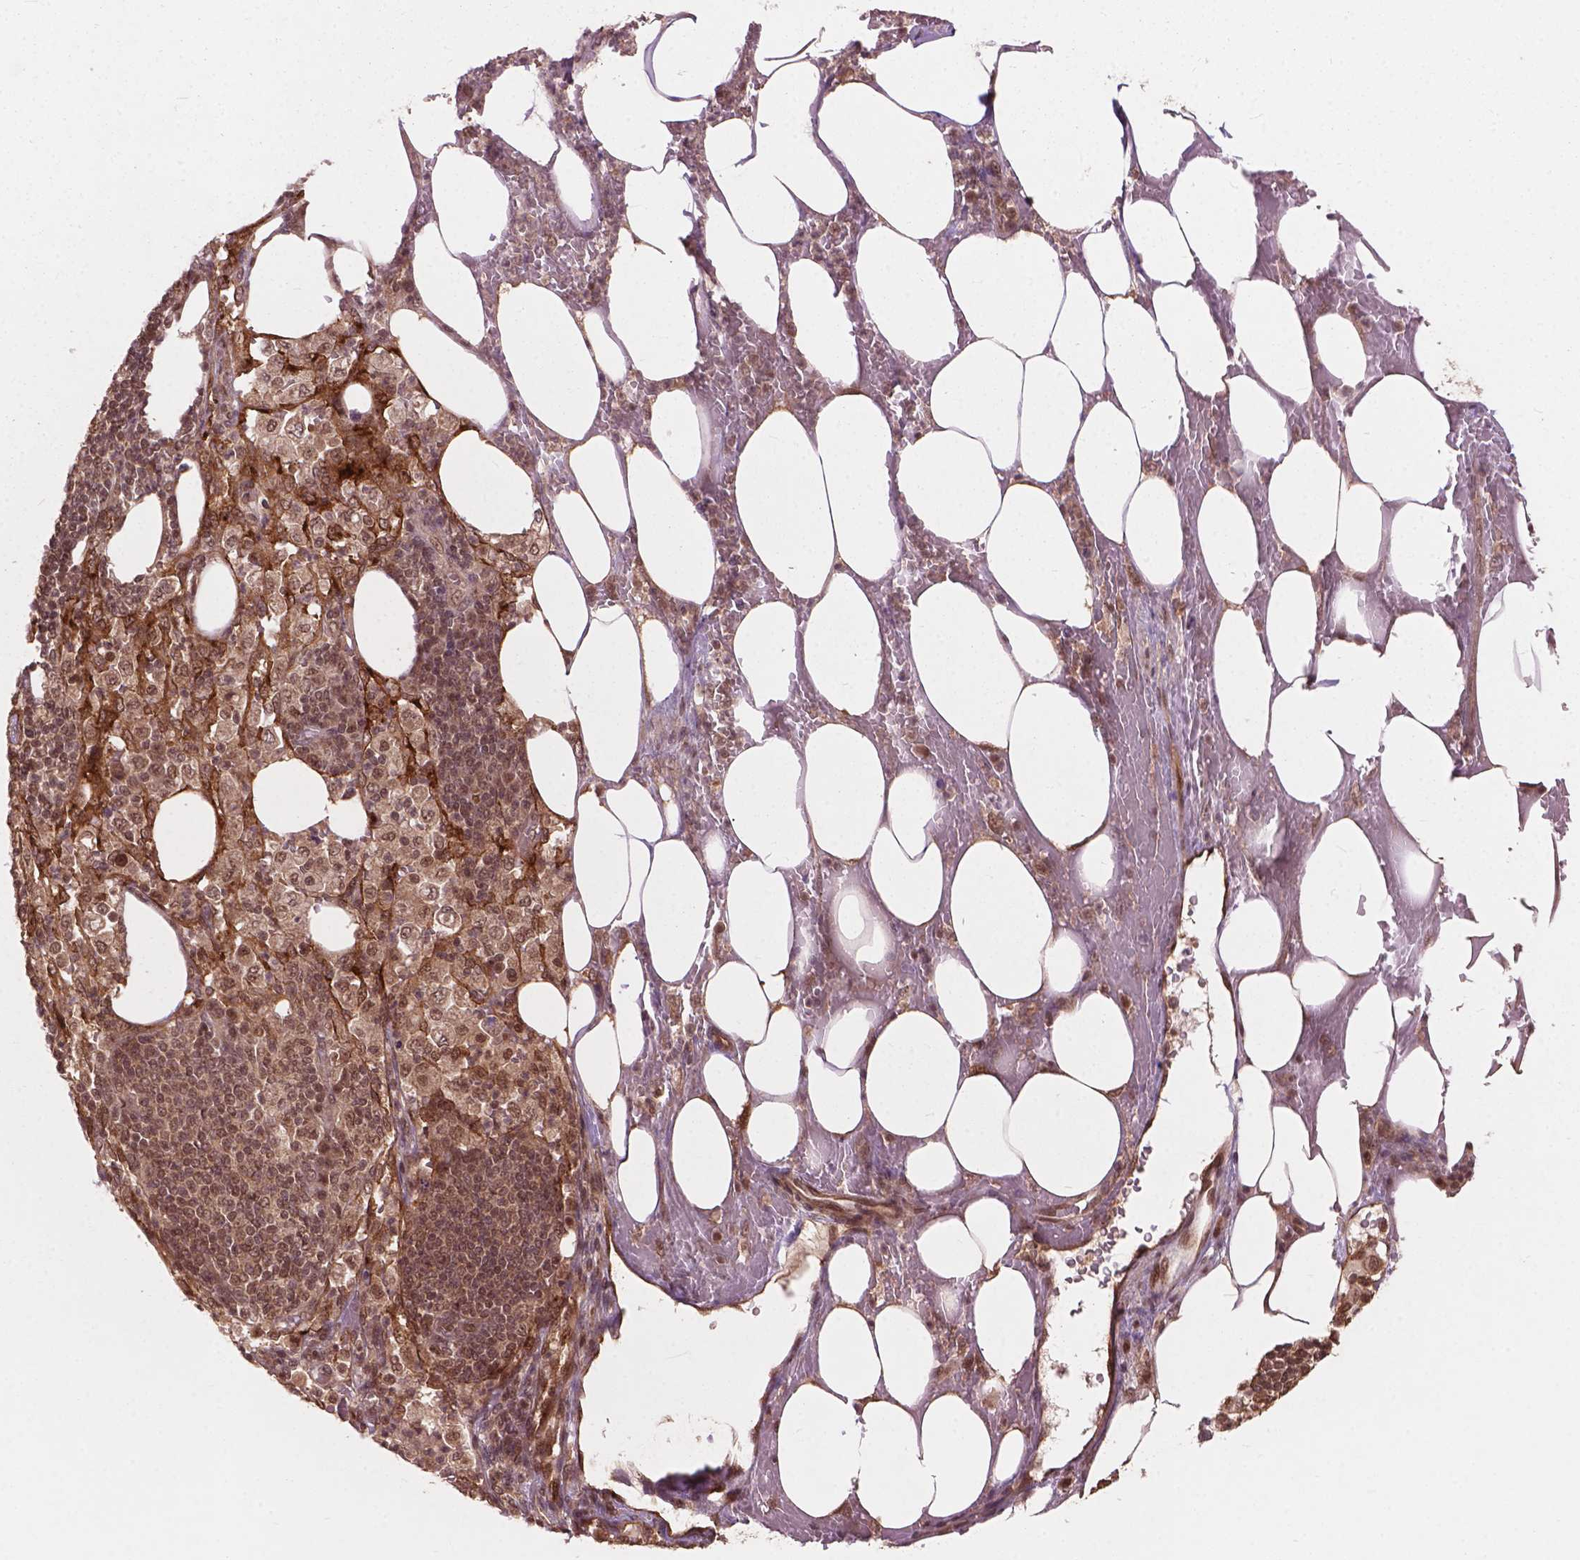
{"staining": {"intensity": "moderate", "quantity": ">75%", "location": "nuclear"}, "tissue": "pancreatic cancer", "cell_type": "Tumor cells", "image_type": "cancer", "snomed": [{"axis": "morphology", "description": "Adenocarcinoma, NOS"}, {"axis": "topography", "description": "Pancreas"}], "caption": "Tumor cells demonstrate medium levels of moderate nuclear staining in about >75% of cells in human pancreatic cancer.", "gene": "SSU72", "patient": {"sex": "female", "age": 61}}